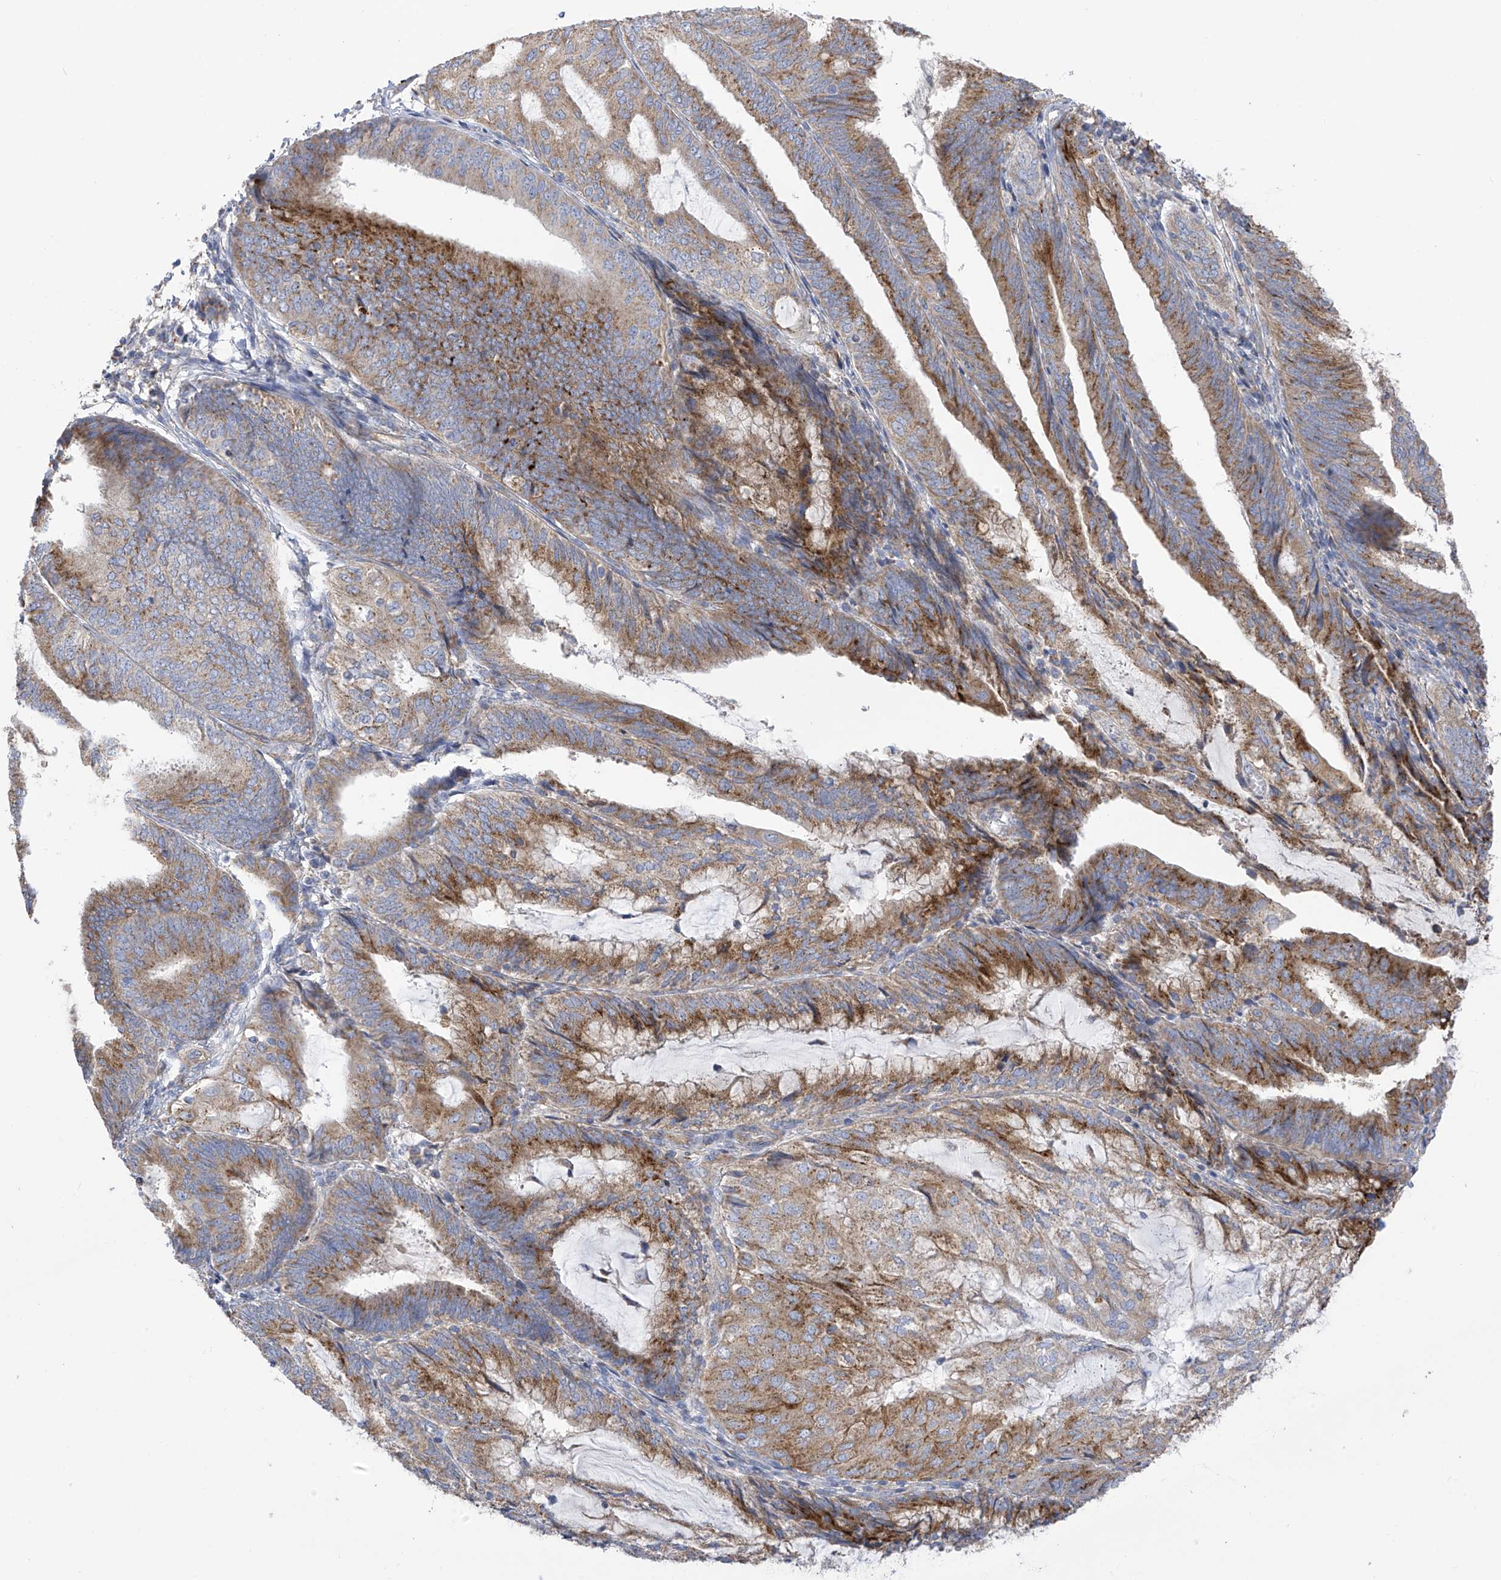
{"staining": {"intensity": "strong", "quantity": "25%-75%", "location": "cytoplasmic/membranous"}, "tissue": "endometrial cancer", "cell_type": "Tumor cells", "image_type": "cancer", "snomed": [{"axis": "morphology", "description": "Adenocarcinoma, NOS"}, {"axis": "topography", "description": "Endometrium"}], "caption": "Immunohistochemical staining of human endometrial cancer (adenocarcinoma) reveals high levels of strong cytoplasmic/membranous protein expression in approximately 25%-75% of tumor cells. (DAB IHC, brown staining for protein, blue staining for nuclei).", "gene": "ITM2B", "patient": {"sex": "female", "age": 81}}